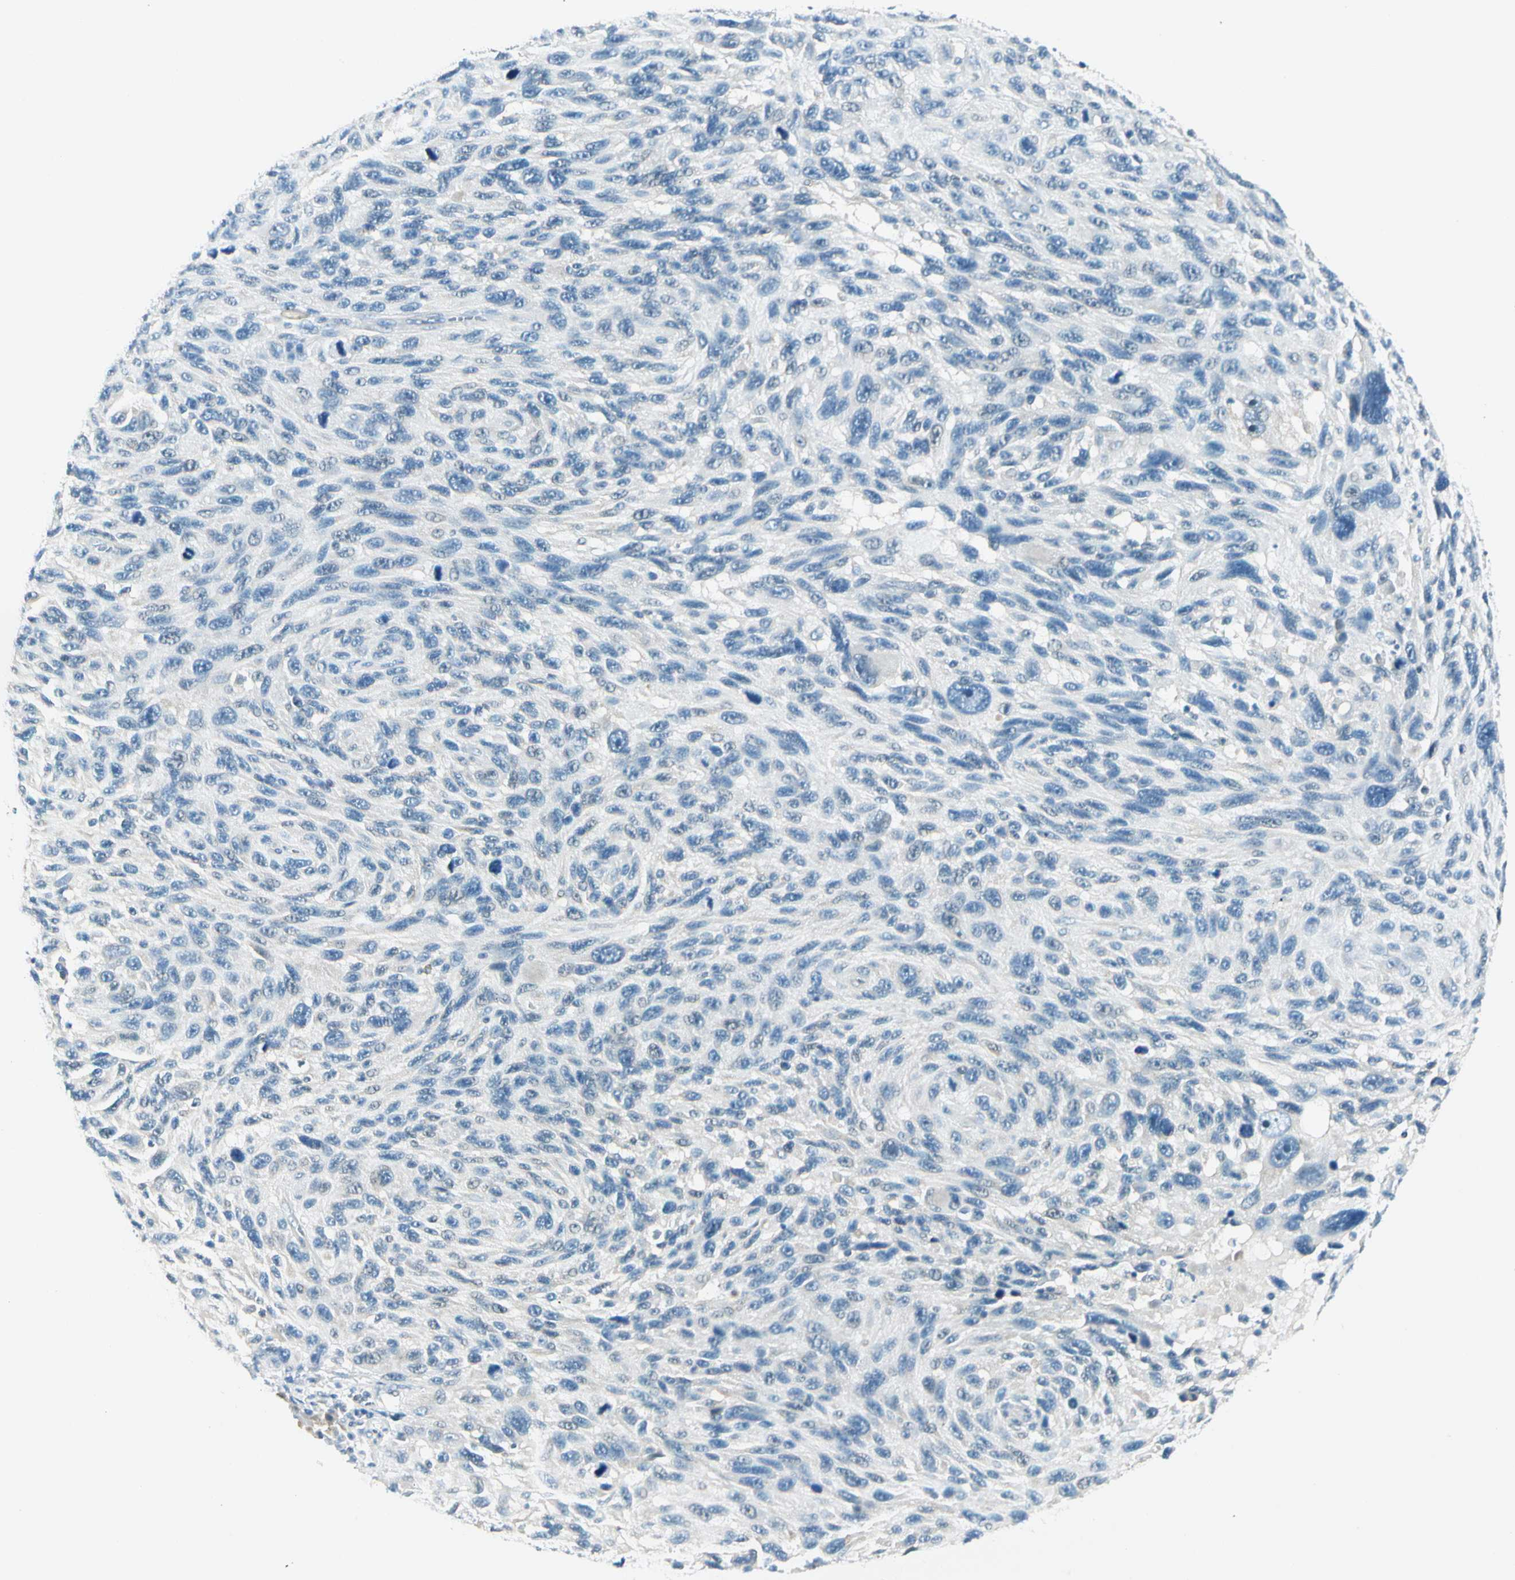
{"staining": {"intensity": "negative", "quantity": "none", "location": "none"}, "tissue": "melanoma", "cell_type": "Tumor cells", "image_type": "cancer", "snomed": [{"axis": "morphology", "description": "Malignant melanoma, NOS"}, {"axis": "topography", "description": "Skin"}], "caption": "Malignant melanoma was stained to show a protein in brown. There is no significant staining in tumor cells.", "gene": "ZSCAN1", "patient": {"sex": "male", "age": 53}}